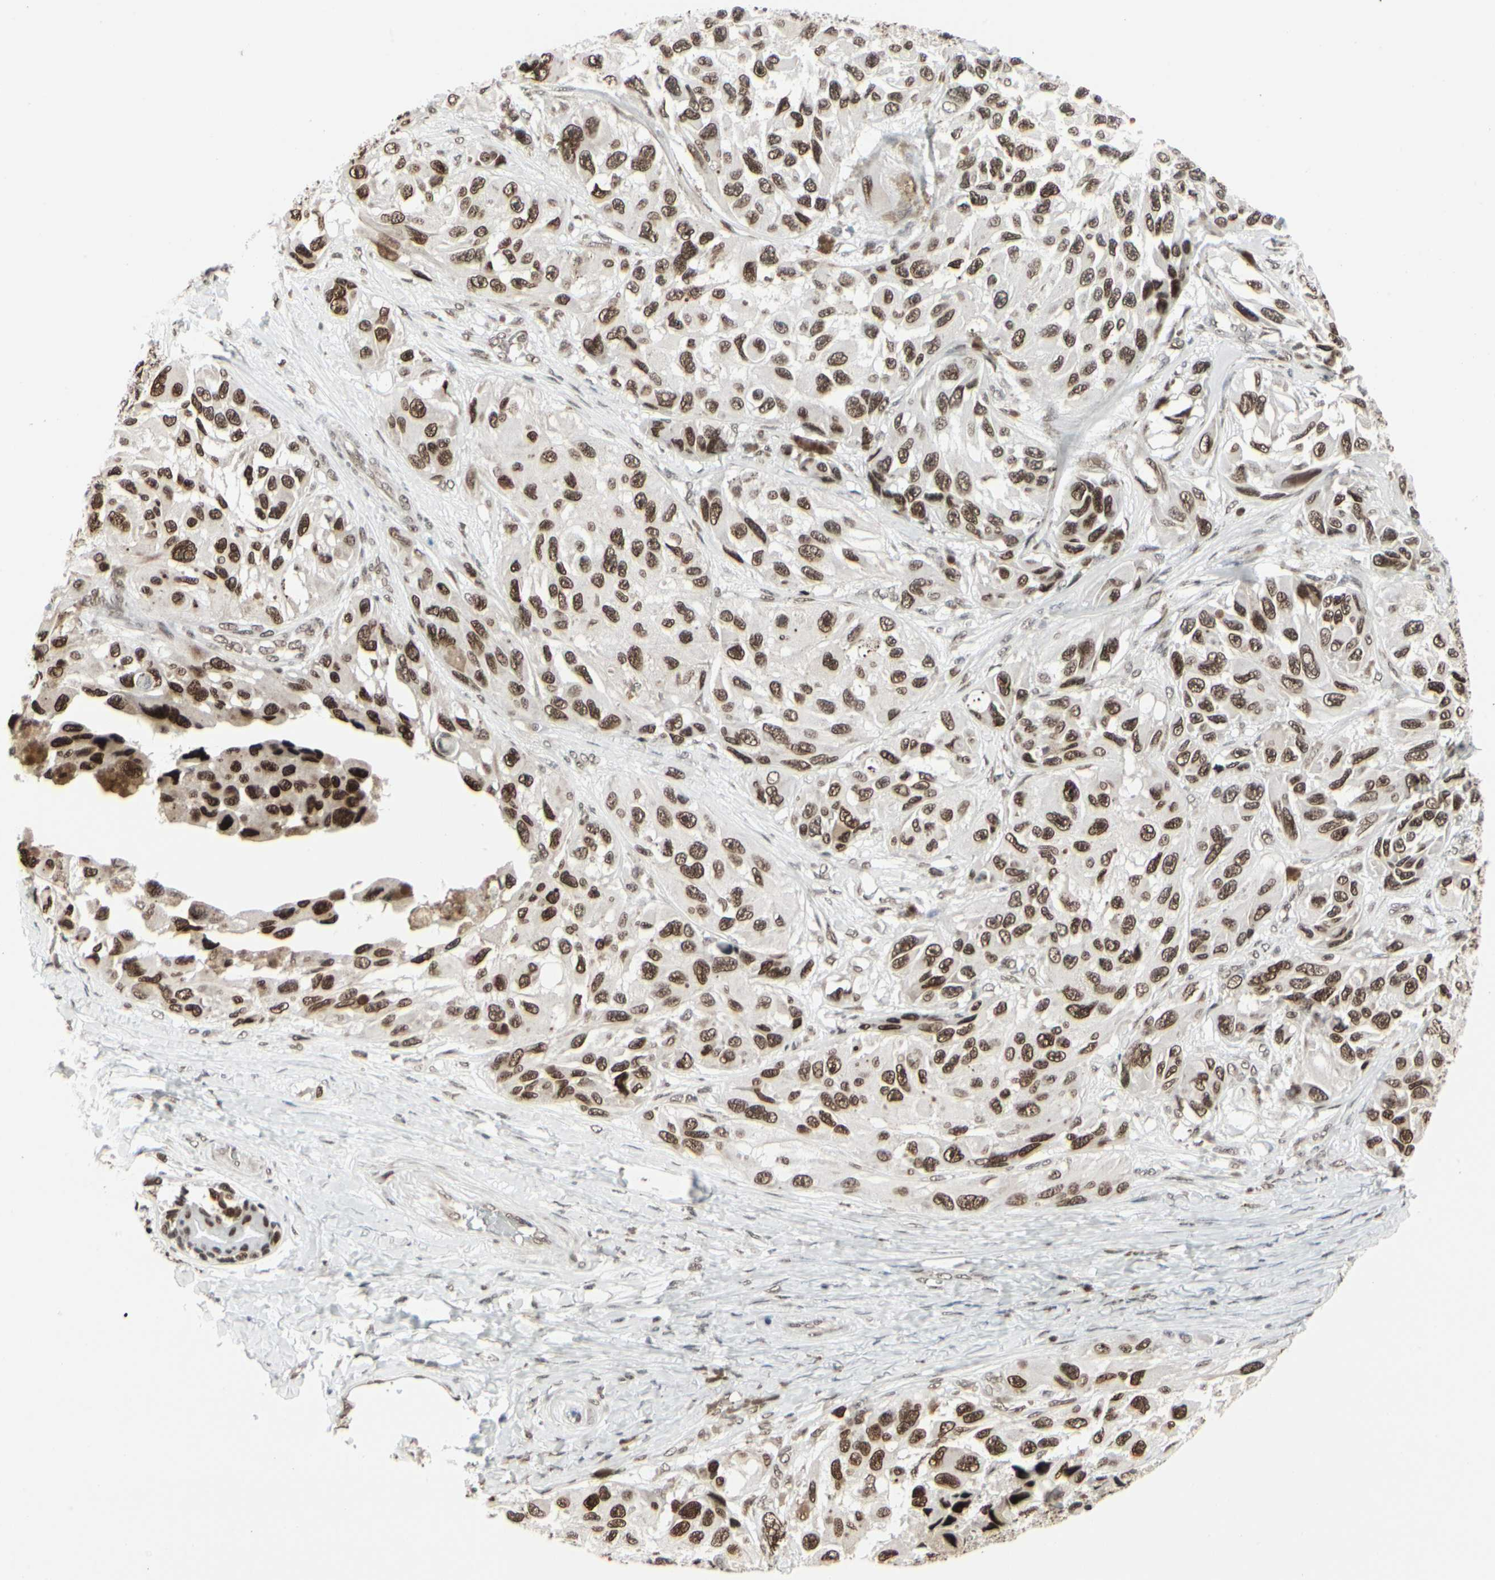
{"staining": {"intensity": "strong", "quantity": ">75%", "location": "nuclear"}, "tissue": "melanoma", "cell_type": "Tumor cells", "image_type": "cancer", "snomed": [{"axis": "morphology", "description": "Malignant melanoma, NOS"}, {"axis": "topography", "description": "Skin"}], "caption": "Protein expression analysis of melanoma demonstrates strong nuclear expression in about >75% of tumor cells. Using DAB (brown) and hematoxylin (blue) stains, captured at high magnification using brightfield microscopy.", "gene": "HMG20A", "patient": {"sex": "female", "age": 73}}